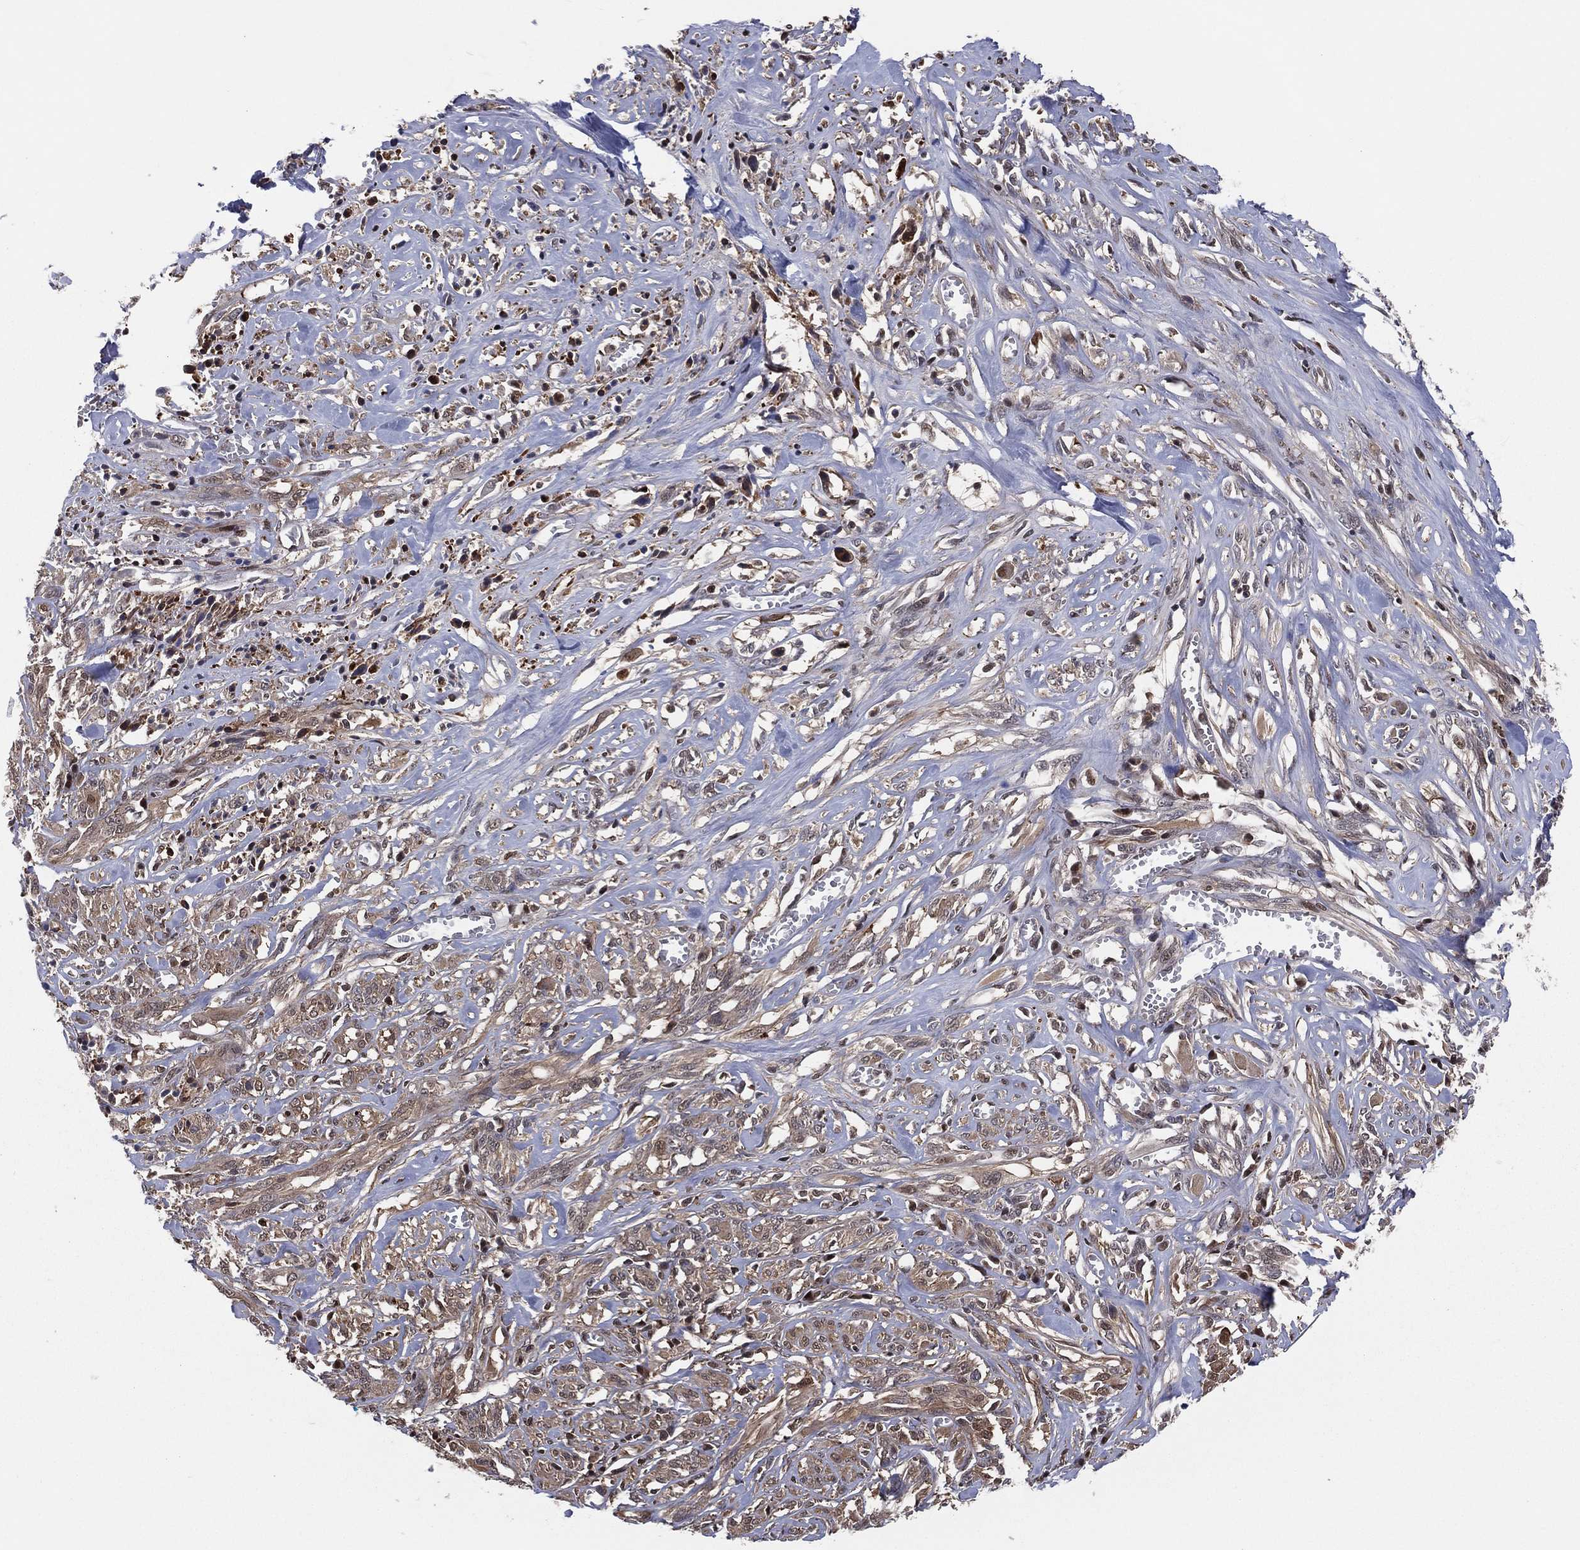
{"staining": {"intensity": "moderate", "quantity": "25%-75%", "location": "cytoplasmic/membranous"}, "tissue": "melanoma", "cell_type": "Tumor cells", "image_type": "cancer", "snomed": [{"axis": "morphology", "description": "Malignant melanoma, NOS"}, {"axis": "topography", "description": "Skin"}], "caption": "Human melanoma stained for a protein (brown) displays moderate cytoplasmic/membranous positive staining in approximately 25%-75% of tumor cells.", "gene": "ICOSLG", "patient": {"sex": "female", "age": 91}}